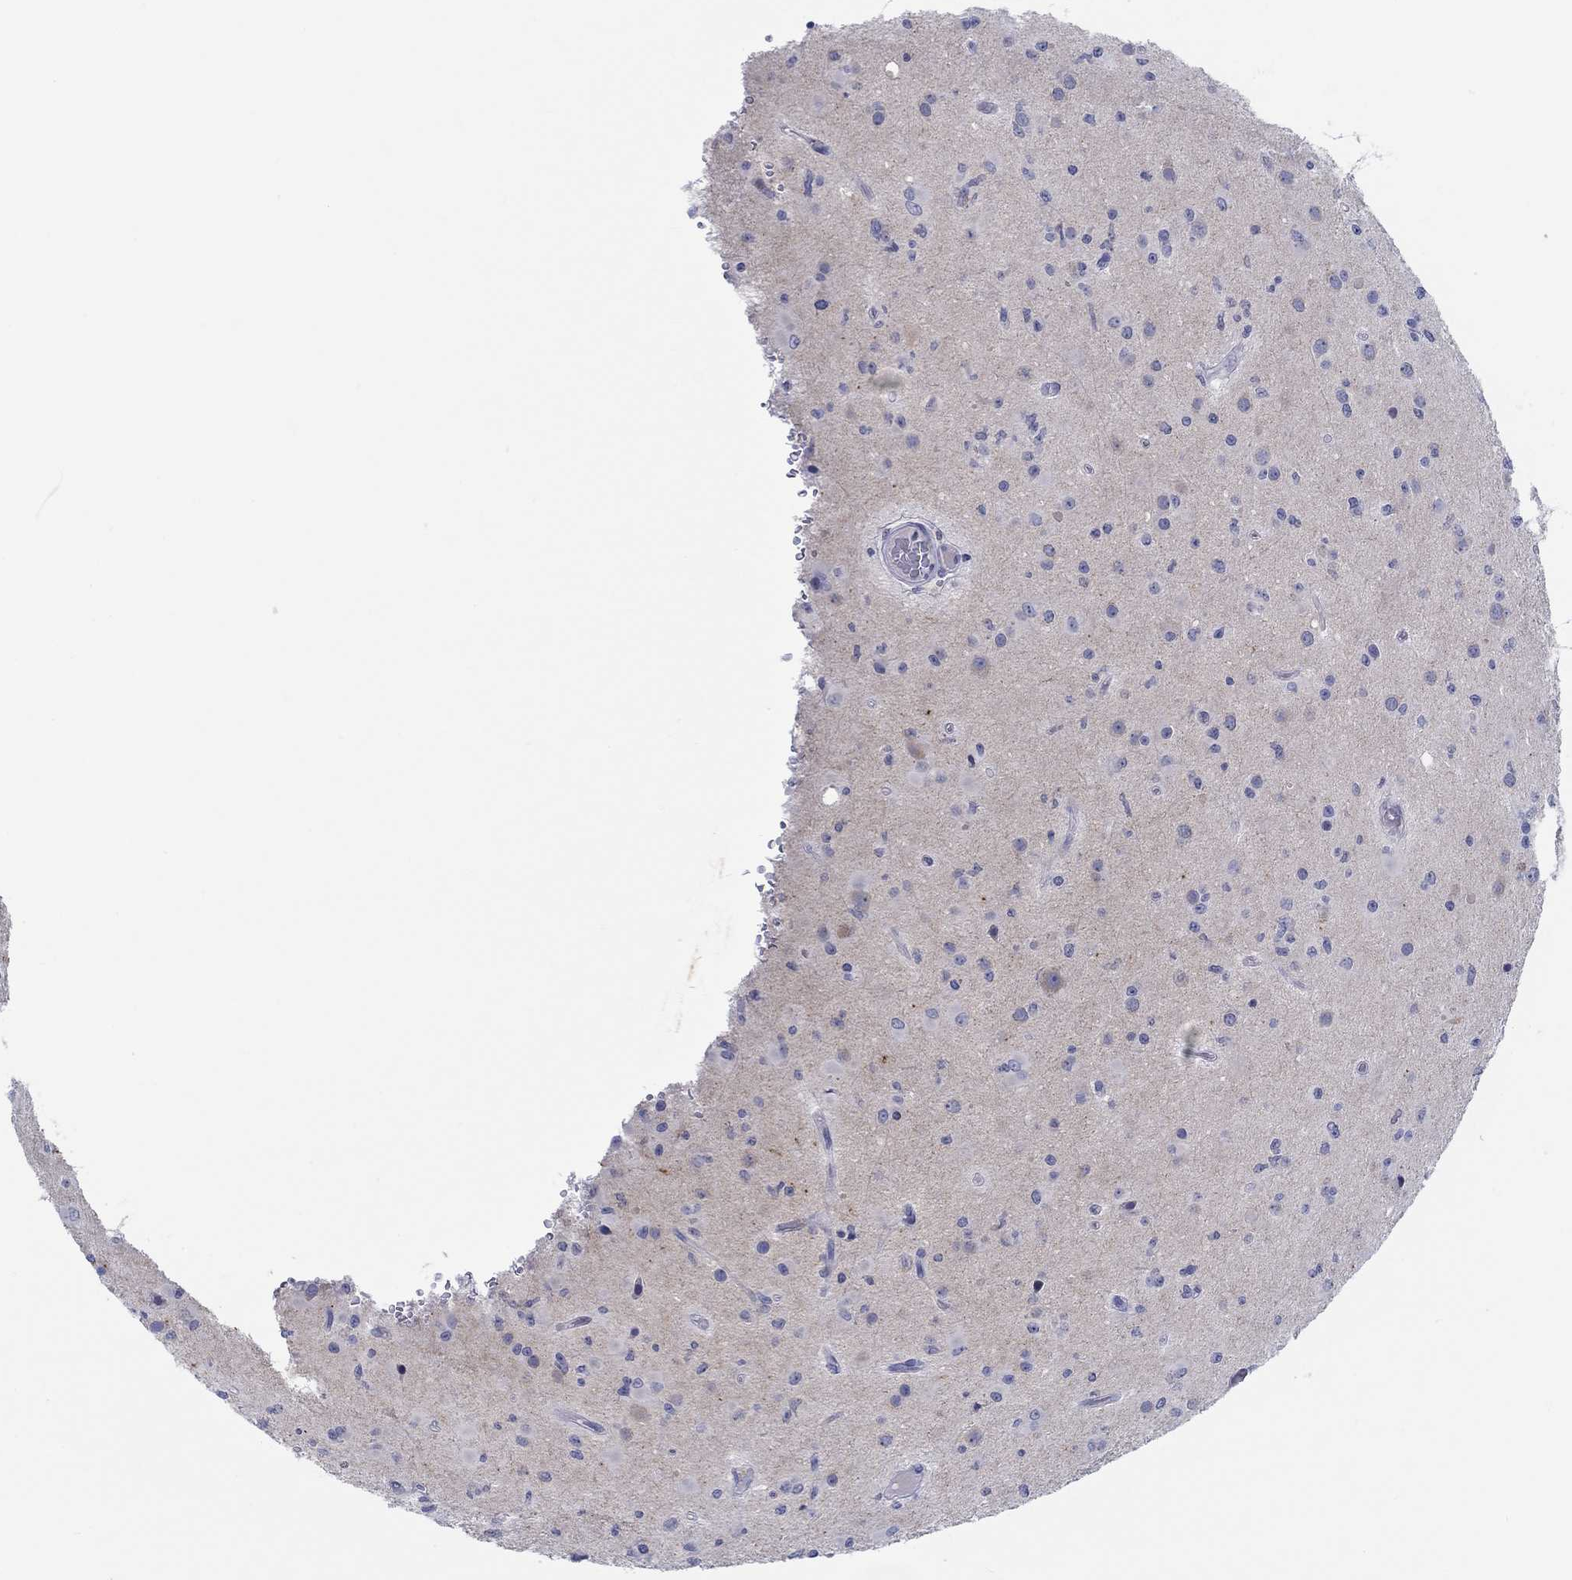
{"staining": {"intensity": "negative", "quantity": "none", "location": "none"}, "tissue": "glioma", "cell_type": "Tumor cells", "image_type": "cancer", "snomed": [{"axis": "morphology", "description": "Glioma, malignant, Low grade"}, {"axis": "topography", "description": "Brain"}], "caption": "There is no significant positivity in tumor cells of malignant glioma (low-grade). (DAB immunohistochemistry with hematoxylin counter stain).", "gene": "HAPLN4", "patient": {"sex": "female", "age": 45}}